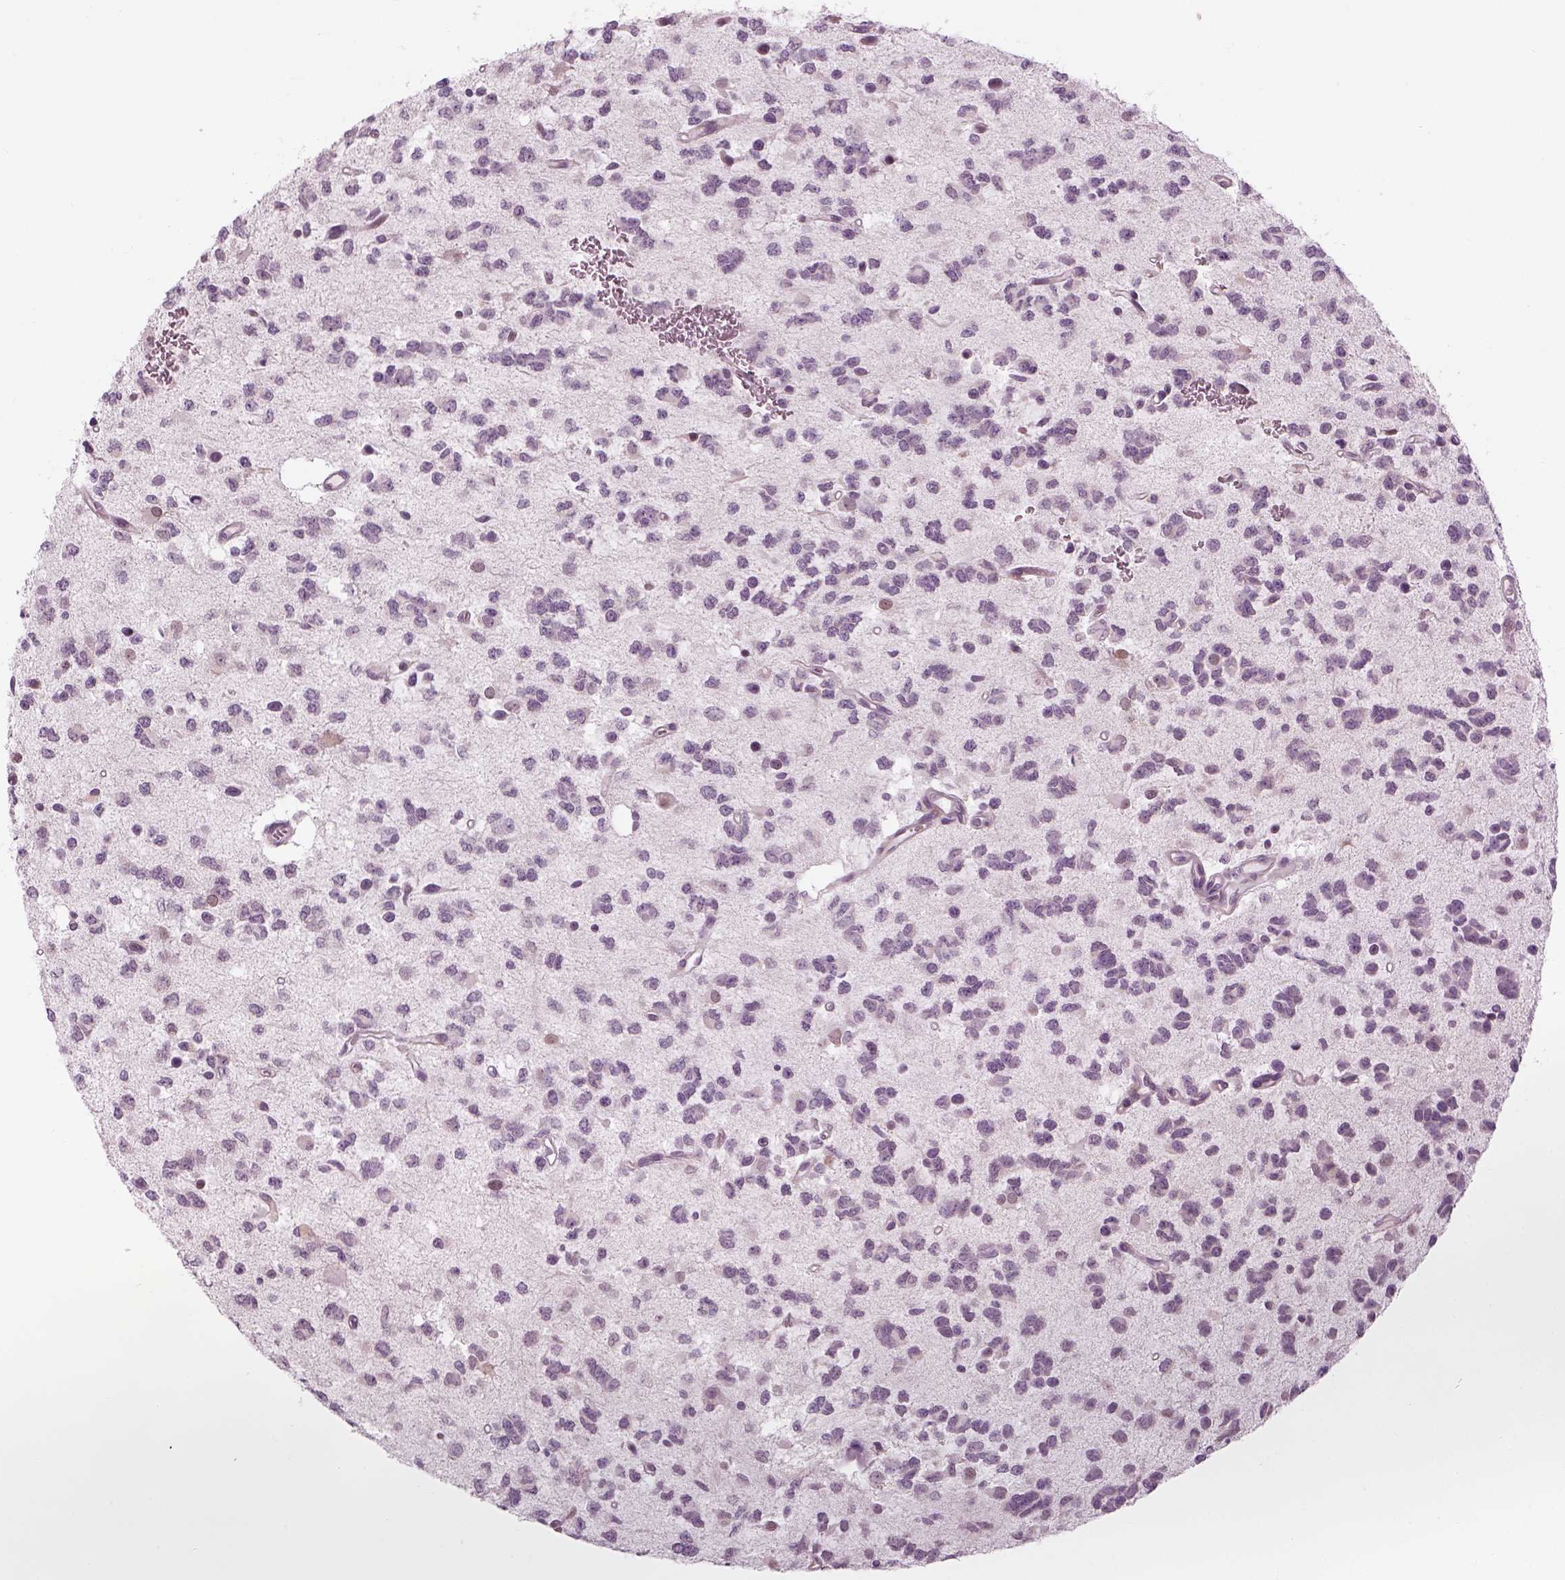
{"staining": {"intensity": "negative", "quantity": "none", "location": "none"}, "tissue": "glioma", "cell_type": "Tumor cells", "image_type": "cancer", "snomed": [{"axis": "morphology", "description": "Glioma, malignant, Low grade"}, {"axis": "topography", "description": "Brain"}], "caption": "This is a photomicrograph of immunohistochemistry staining of low-grade glioma (malignant), which shows no staining in tumor cells. The staining was performed using DAB (3,3'-diaminobenzidine) to visualize the protein expression in brown, while the nuclei were stained in blue with hematoxylin (Magnification: 20x).", "gene": "LRRIQ3", "patient": {"sex": "female", "age": 45}}